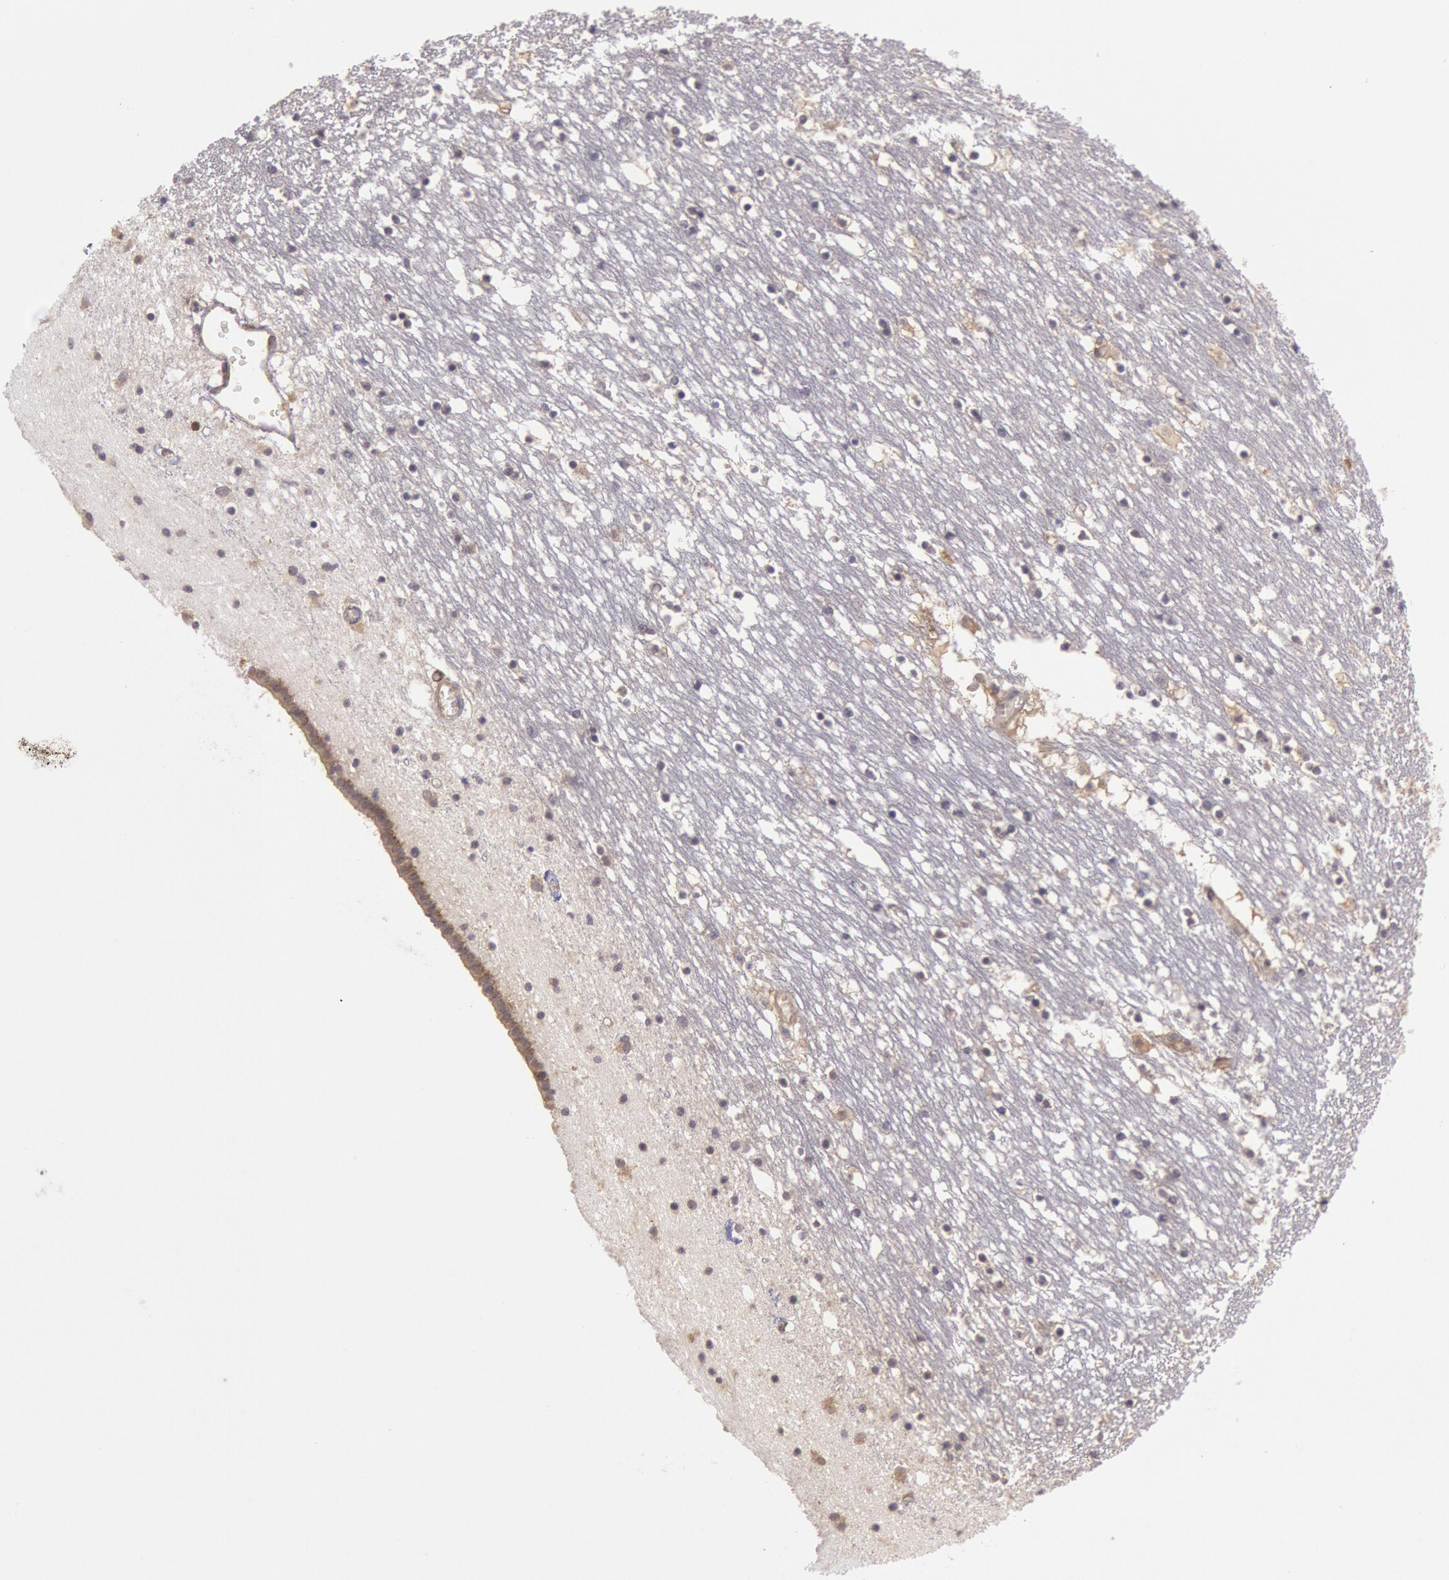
{"staining": {"intensity": "negative", "quantity": "none", "location": "none"}, "tissue": "caudate", "cell_type": "Glial cells", "image_type": "normal", "snomed": [{"axis": "morphology", "description": "Normal tissue, NOS"}, {"axis": "topography", "description": "Lateral ventricle wall"}], "caption": "Glial cells show no significant protein expression in benign caudate. (DAB (3,3'-diaminobenzidine) IHC, high magnification).", "gene": "NMT2", "patient": {"sex": "male", "age": 45}}